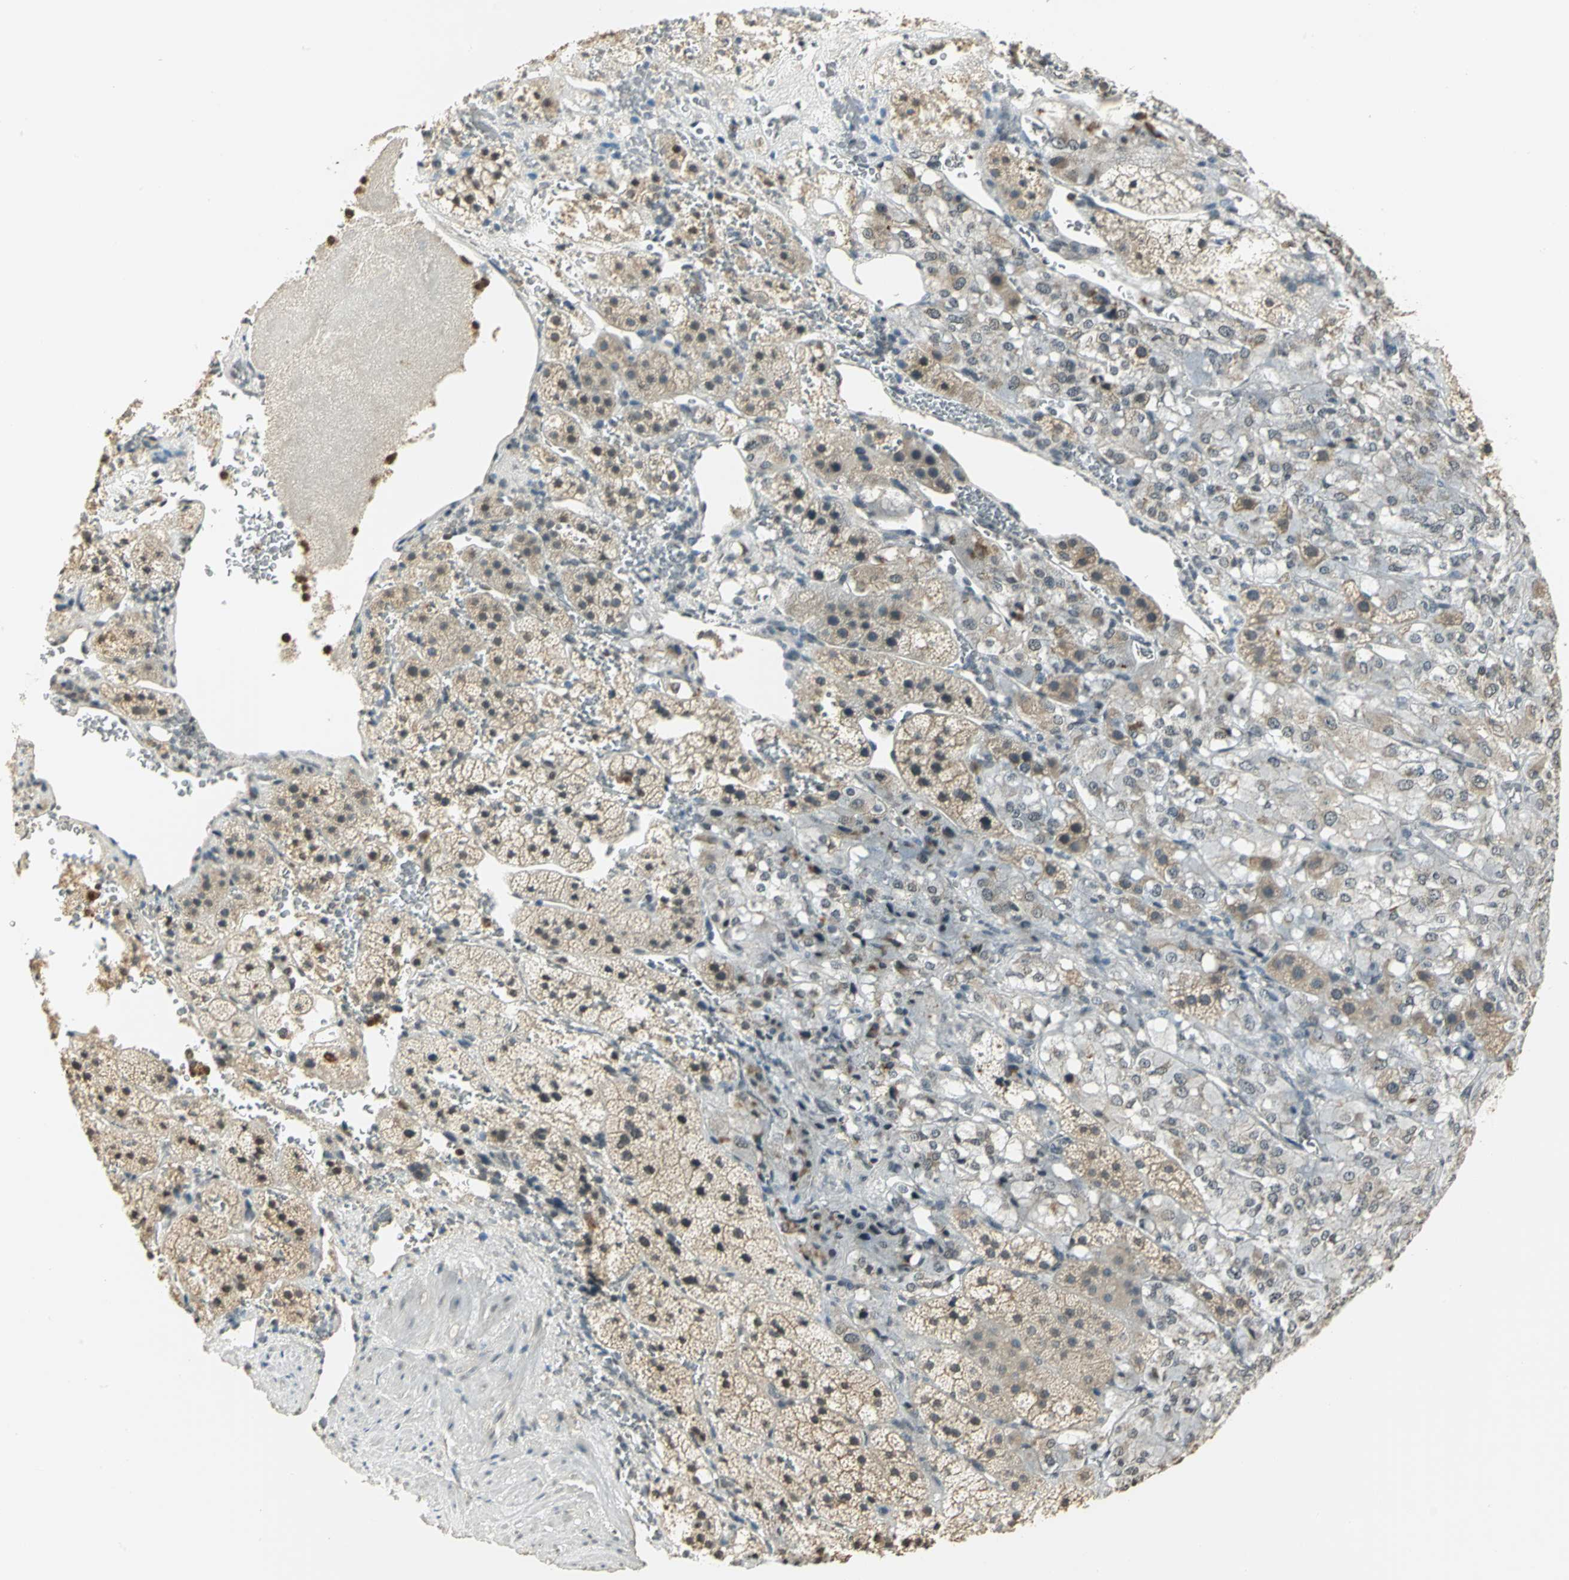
{"staining": {"intensity": "weak", "quantity": "25%-75%", "location": "cytoplasmic/membranous"}, "tissue": "adrenal gland", "cell_type": "Glandular cells", "image_type": "normal", "snomed": [{"axis": "morphology", "description": "Normal tissue, NOS"}, {"axis": "topography", "description": "Adrenal gland"}], "caption": "IHC (DAB (3,3'-diaminobenzidine)) staining of unremarkable adrenal gland reveals weak cytoplasmic/membranous protein expression in about 25%-75% of glandular cells. (DAB (3,3'-diaminobenzidine) IHC with brightfield microscopy, high magnification).", "gene": "SMARCA5", "patient": {"sex": "female", "age": 44}}